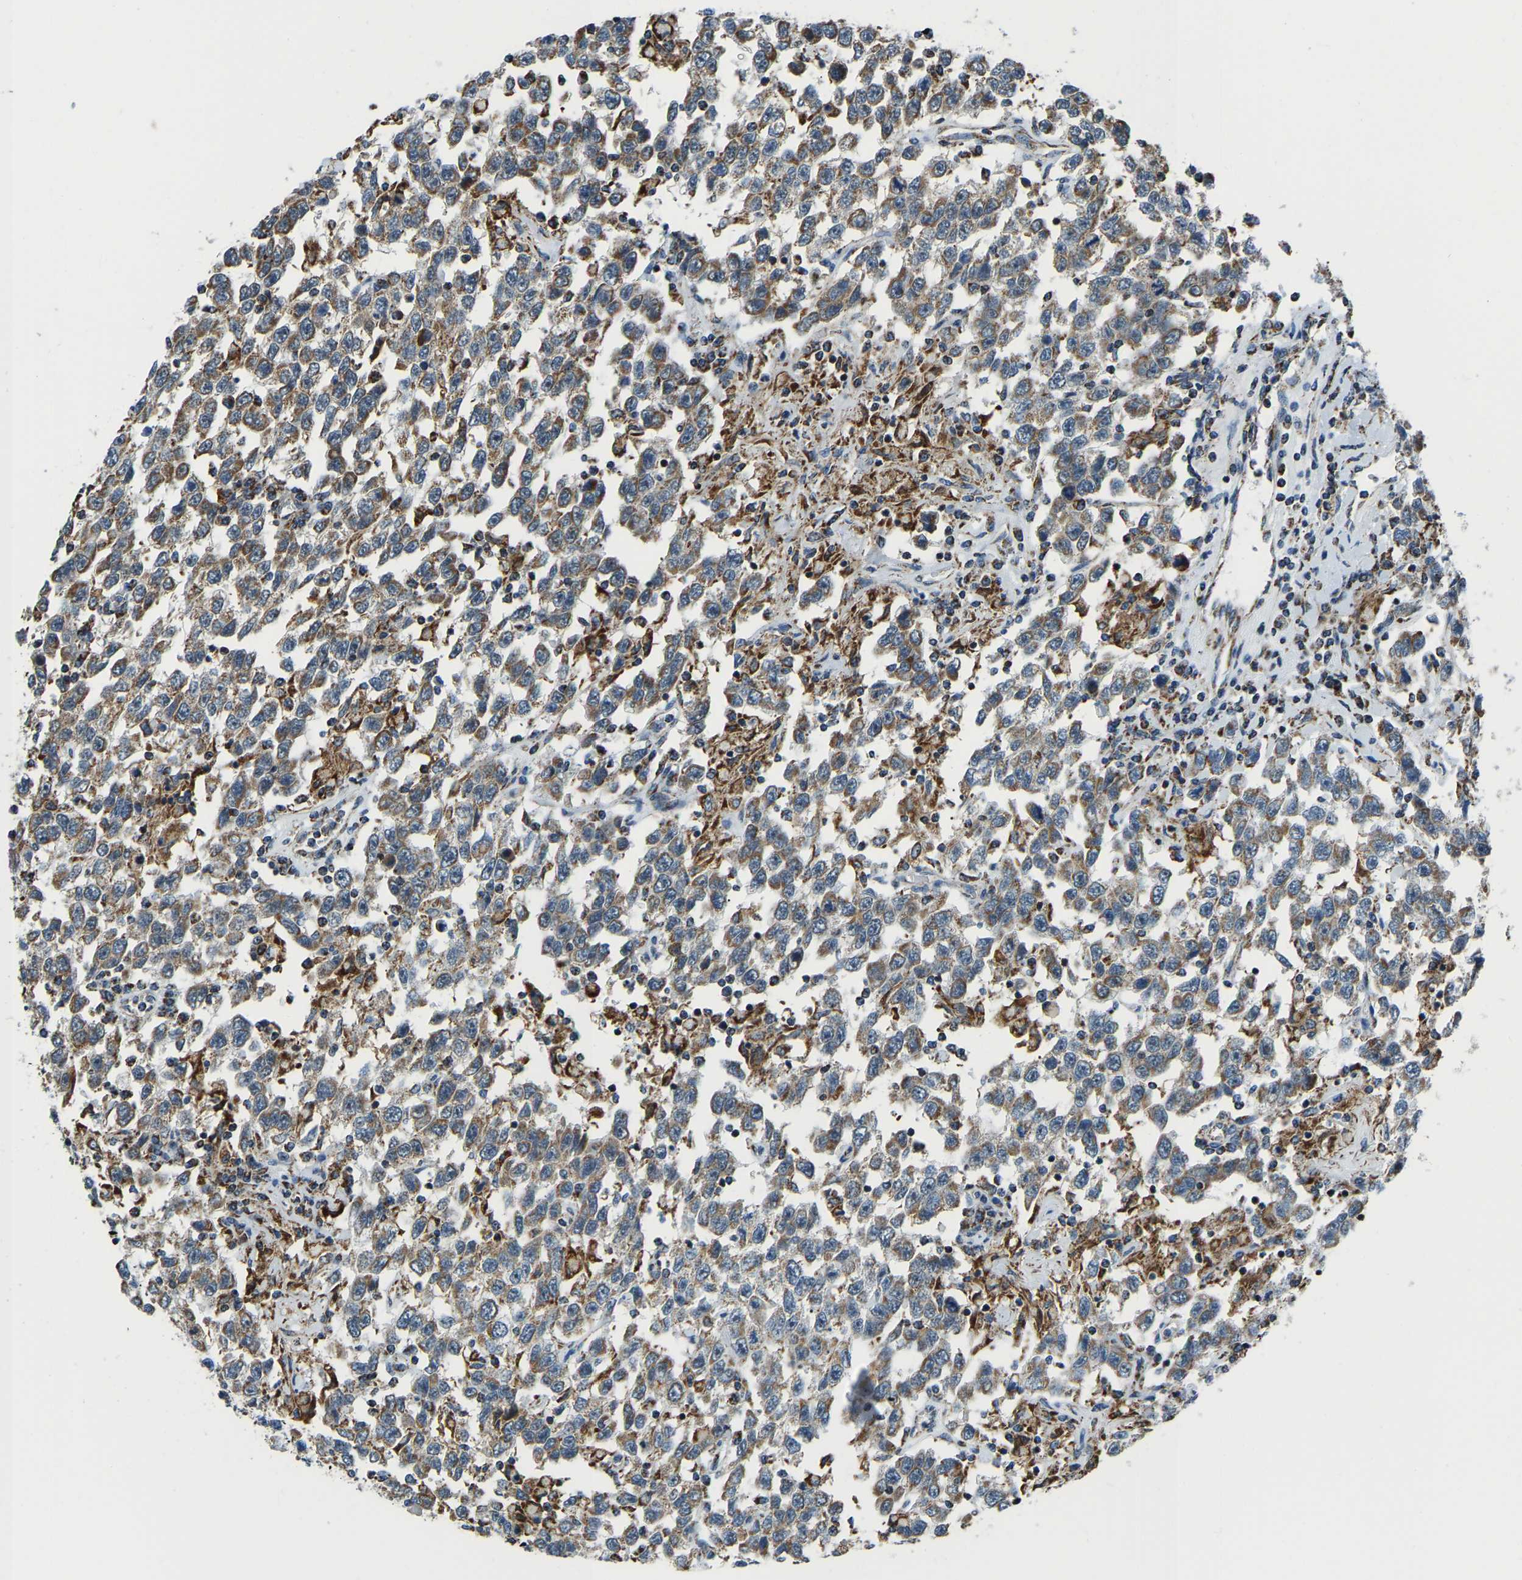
{"staining": {"intensity": "moderate", "quantity": ">75%", "location": "cytoplasmic/membranous"}, "tissue": "testis cancer", "cell_type": "Tumor cells", "image_type": "cancer", "snomed": [{"axis": "morphology", "description": "Seminoma, NOS"}, {"axis": "topography", "description": "Testis"}], "caption": "IHC image of human seminoma (testis) stained for a protein (brown), which displays medium levels of moderate cytoplasmic/membranous staining in about >75% of tumor cells.", "gene": "RBM33", "patient": {"sex": "male", "age": 41}}